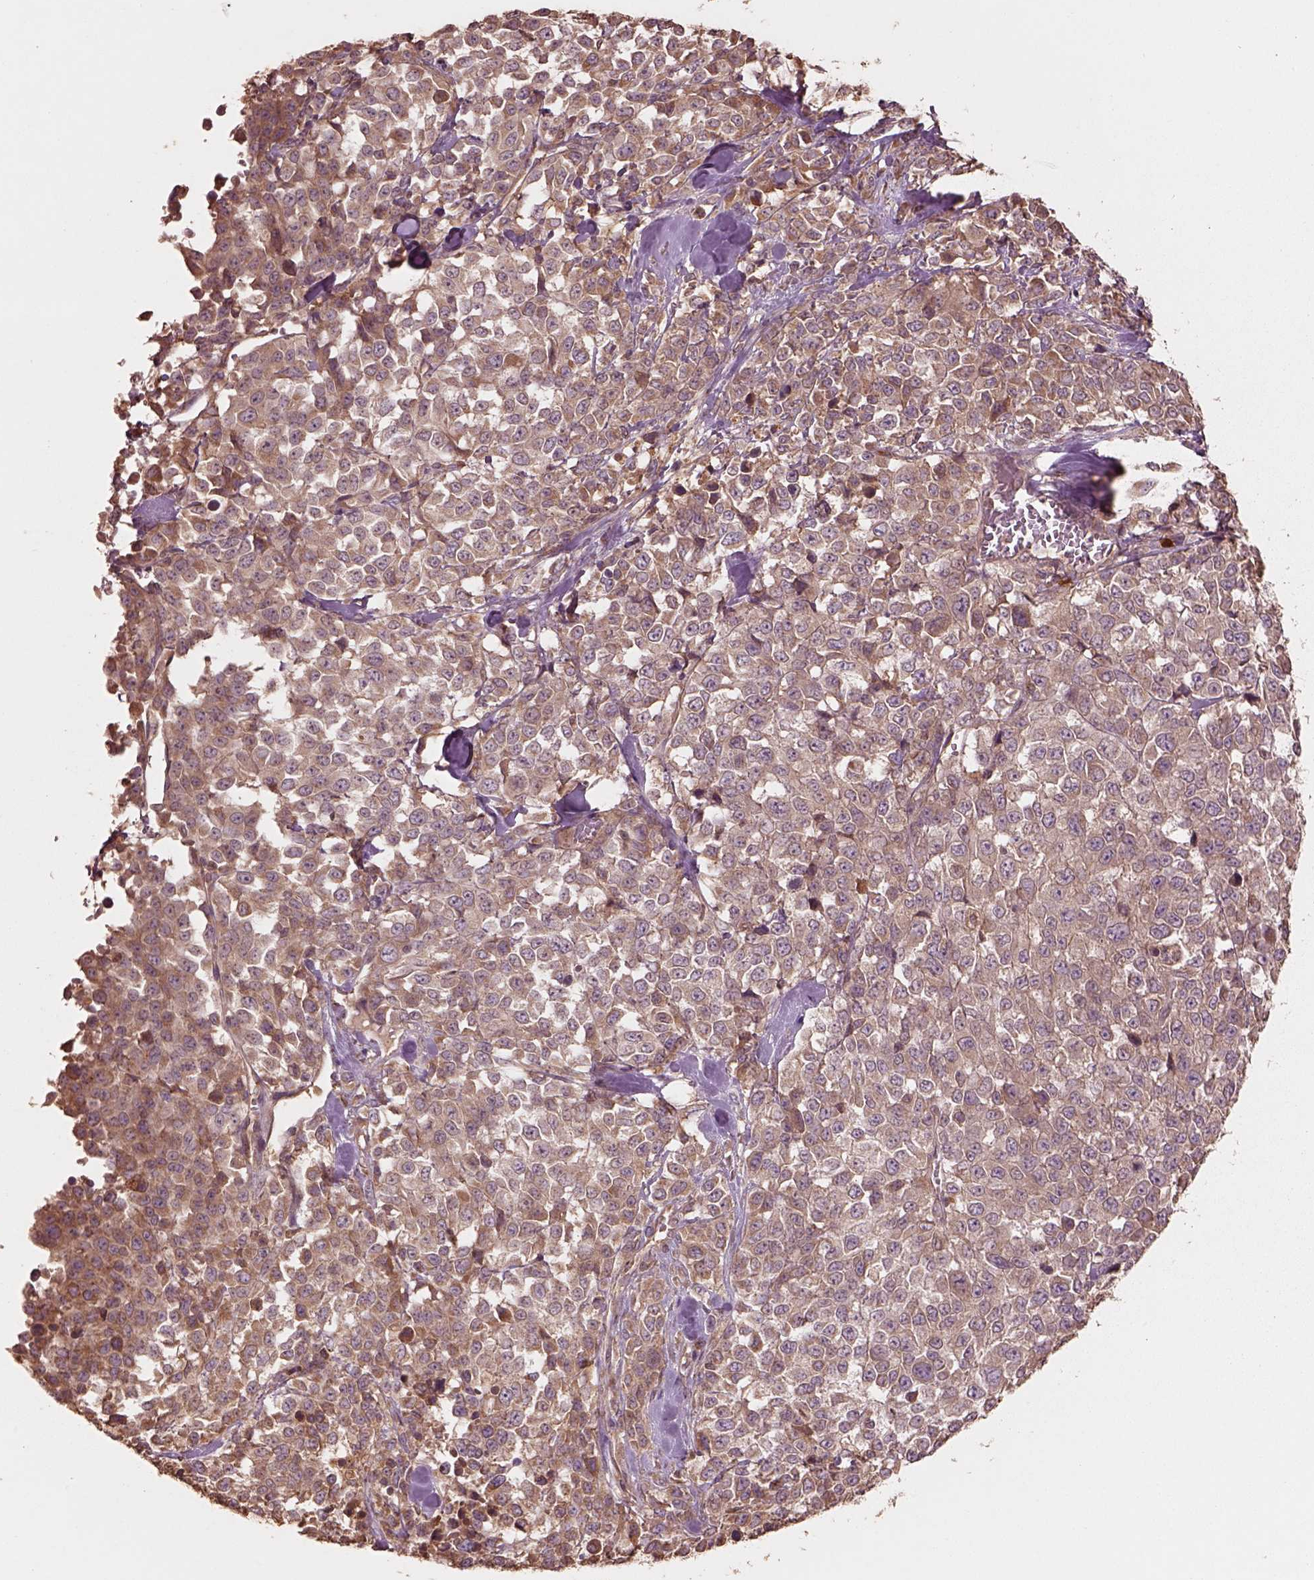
{"staining": {"intensity": "moderate", "quantity": "25%-75%", "location": "cytoplasmic/membranous"}, "tissue": "melanoma", "cell_type": "Tumor cells", "image_type": "cancer", "snomed": [{"axis": "morphology", "description": "Malignant melanoma, Metastatic site"}, {"axis": "topography", "description": "Skin"}], "caption": "Melanoma stained for a protein (brown) exhibits moderate cytoplasmic/membranous positive positivity in approximately 25%-75% of tumor cells.", "gene": "TRADD", "patient": {"sex": "male", "age": 84}}